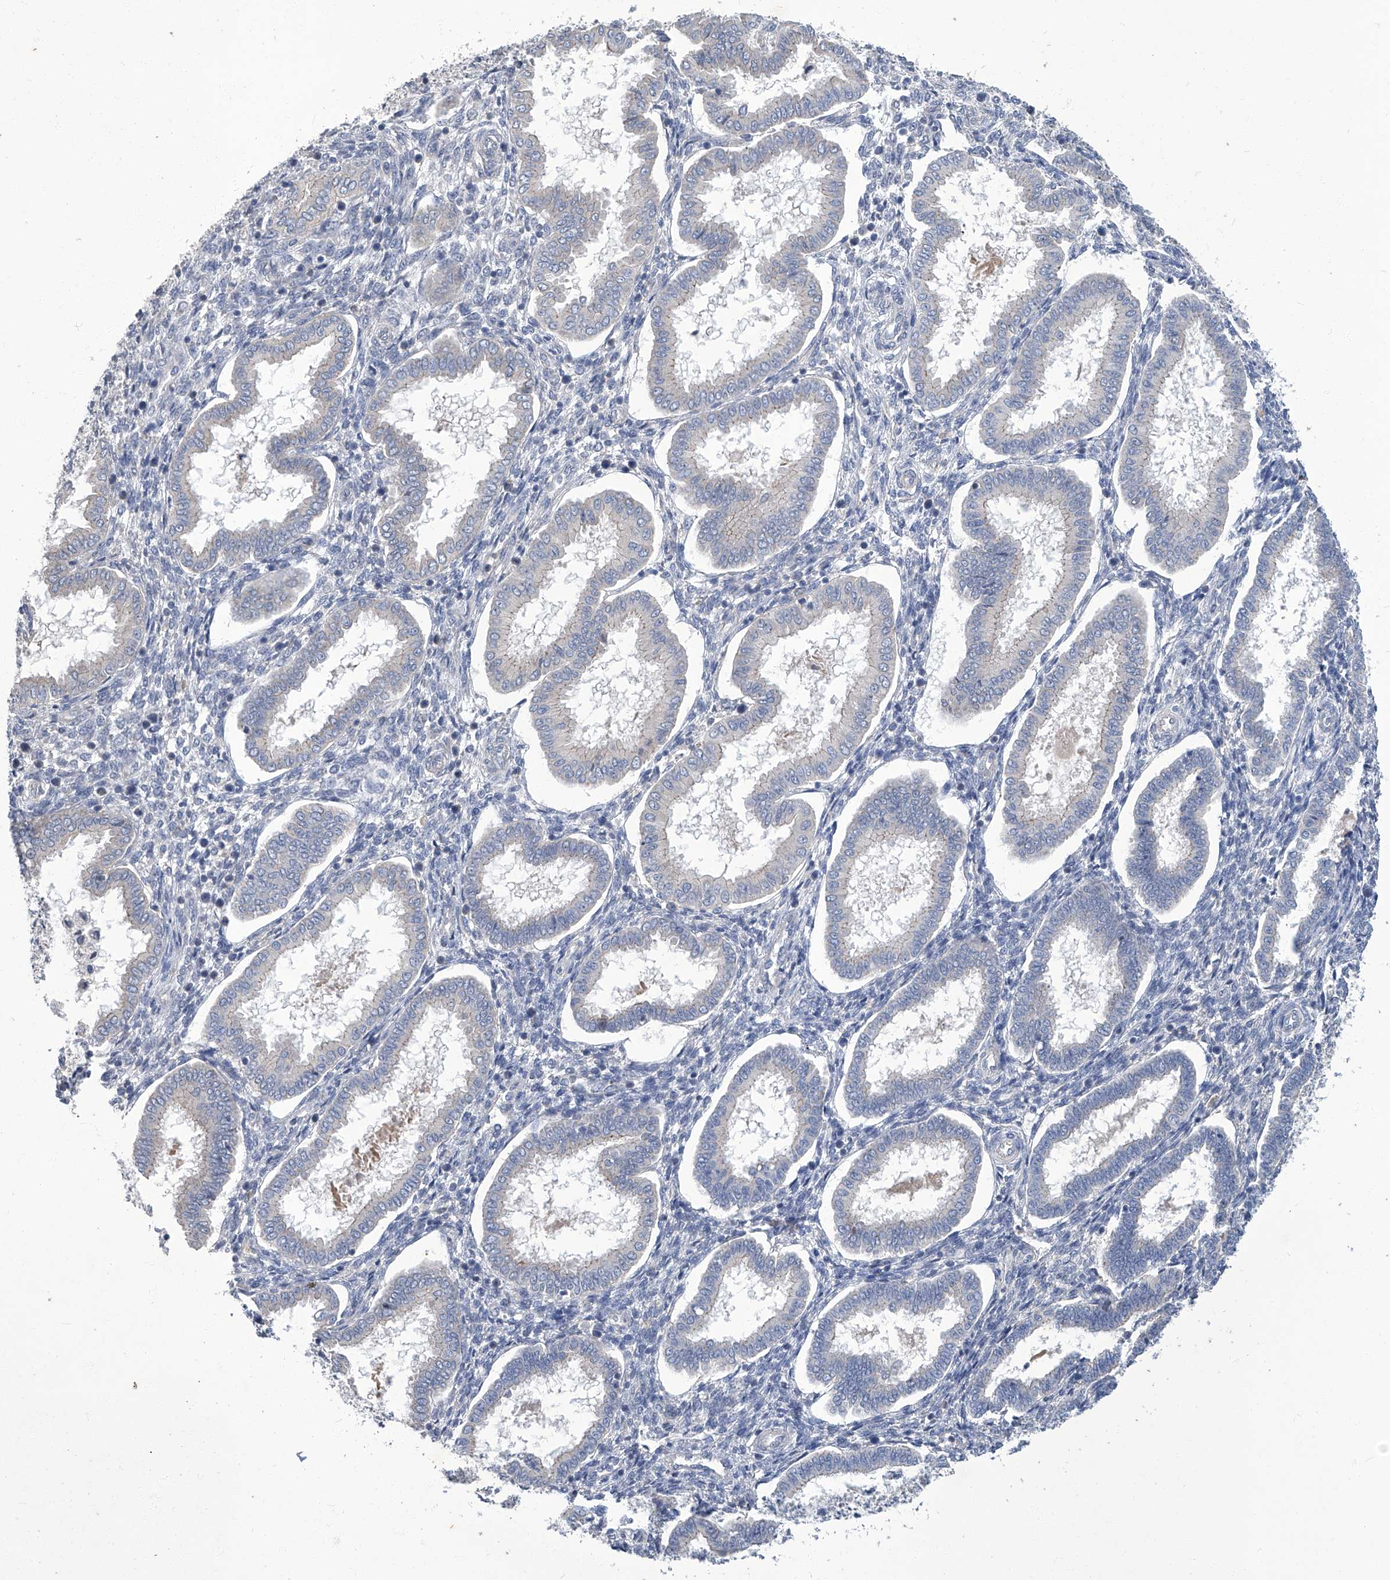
{"staining": {"intensity": "negative", "quantity": "none", "location": "none"}, "tissue": "endometrium", "cell_type": "Cells in endometrial stroma", "image_type": "normal", "snomed": [{"axis": "morphology", "description": "Normal tissue, NOS"}, {"axis": "topography", "description": "Endometrium"}], "caption": "This is an immunohistochemistry (IHC) histopathology image of normal human endometrium. There is no positivity in cells in endometrial stroma.", "gene": "TGFBR1", "patient": {"sex": "female", "age": 24}}